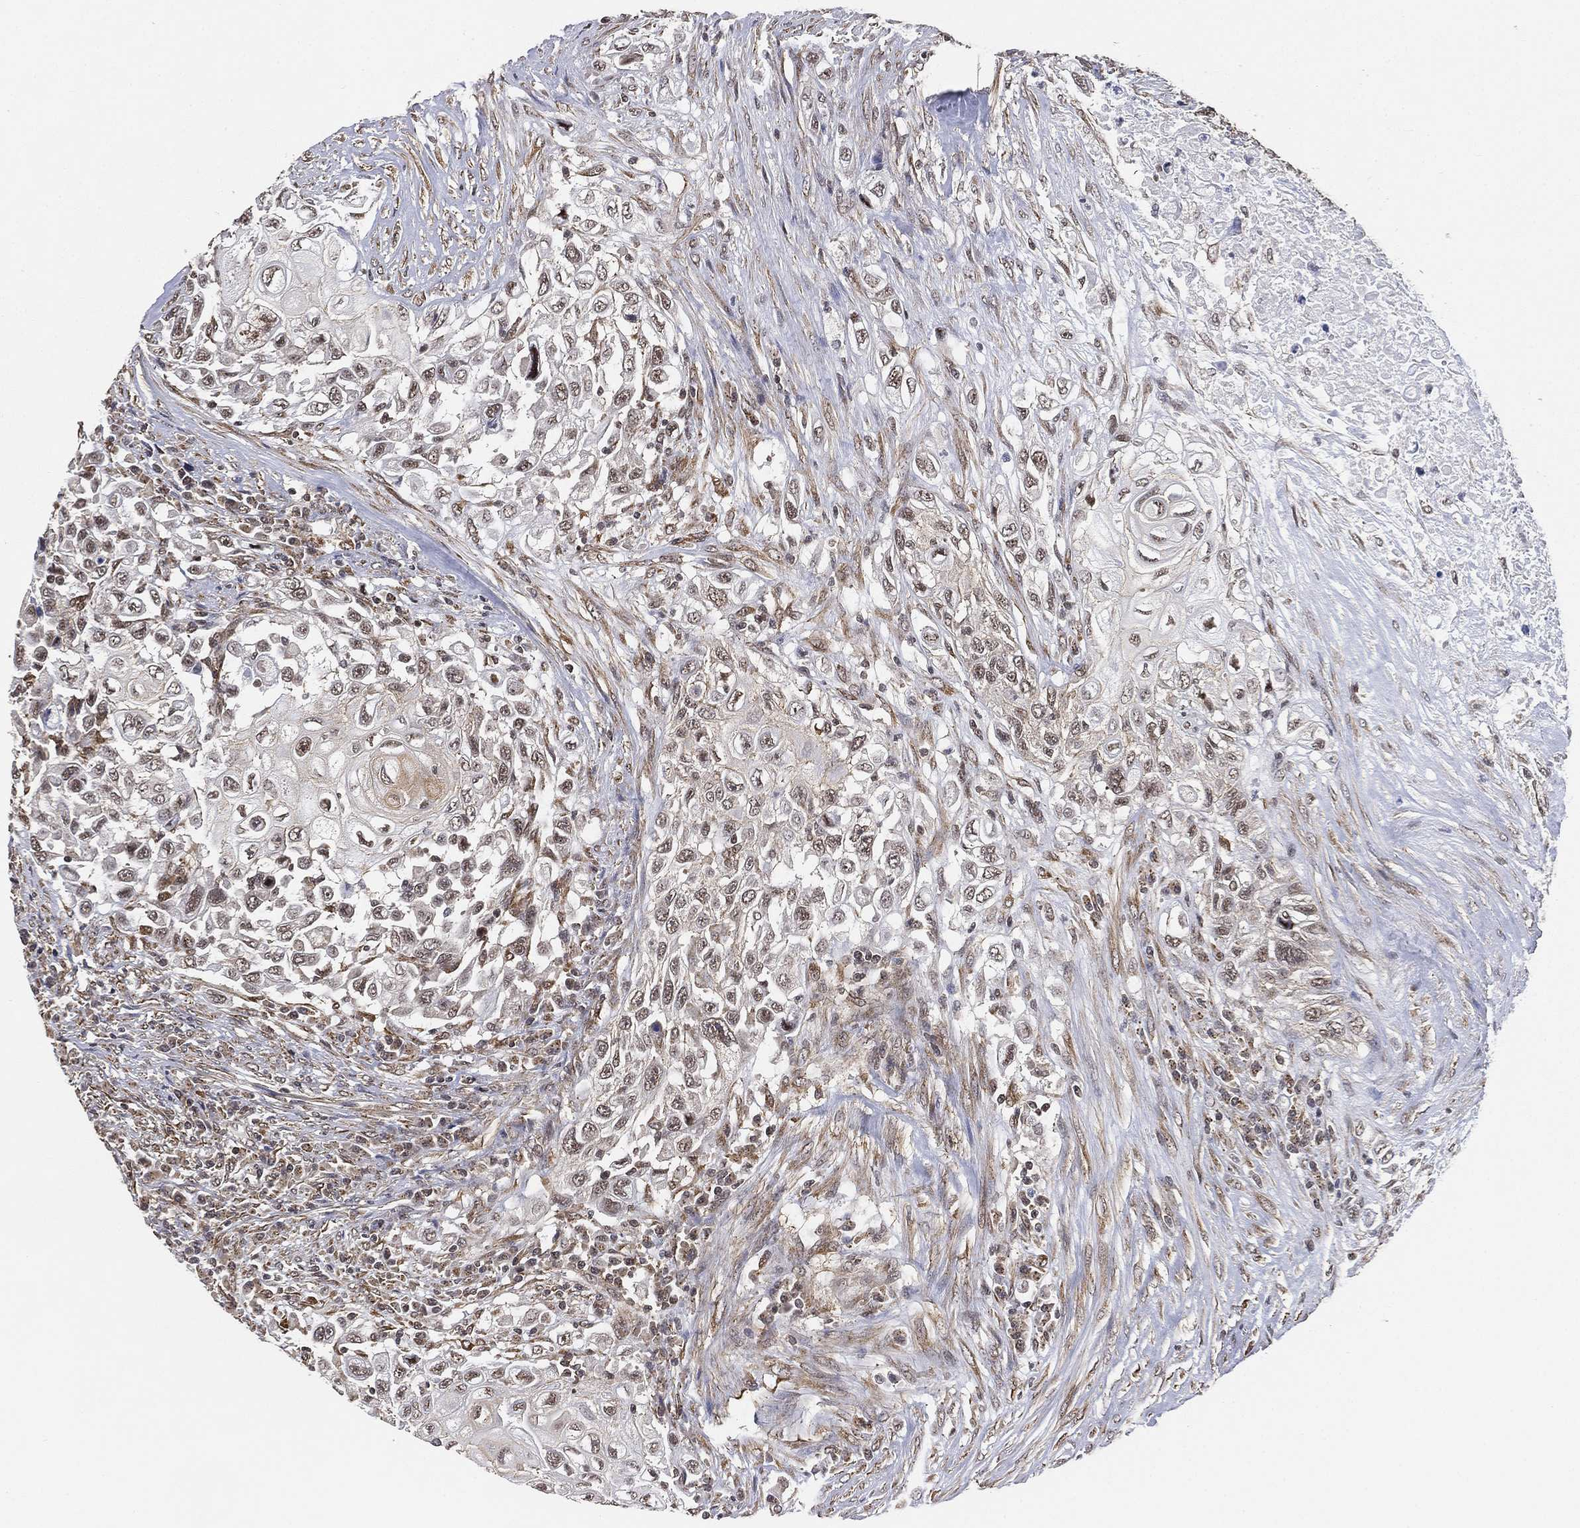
{"staining": {"intensity": "moderate", "quantity": ">75%", "location": "nuclear"}, "tissue": "urothelial cancer", "cell_type": "Tumor cells", "image_type": "cancer", "snomed": [{"axis": "morphology", "description": "Urothelial carcinoma, High grade"}, {"axis": "topography", "description": "Urinary bladder"}], "caption": "Urothelial cancer stained for a protein demonstrates moderate nuclear positivity in tumor cells.", "gene": "RSRC2", "patient": {"sex": "female", "age": 56}}